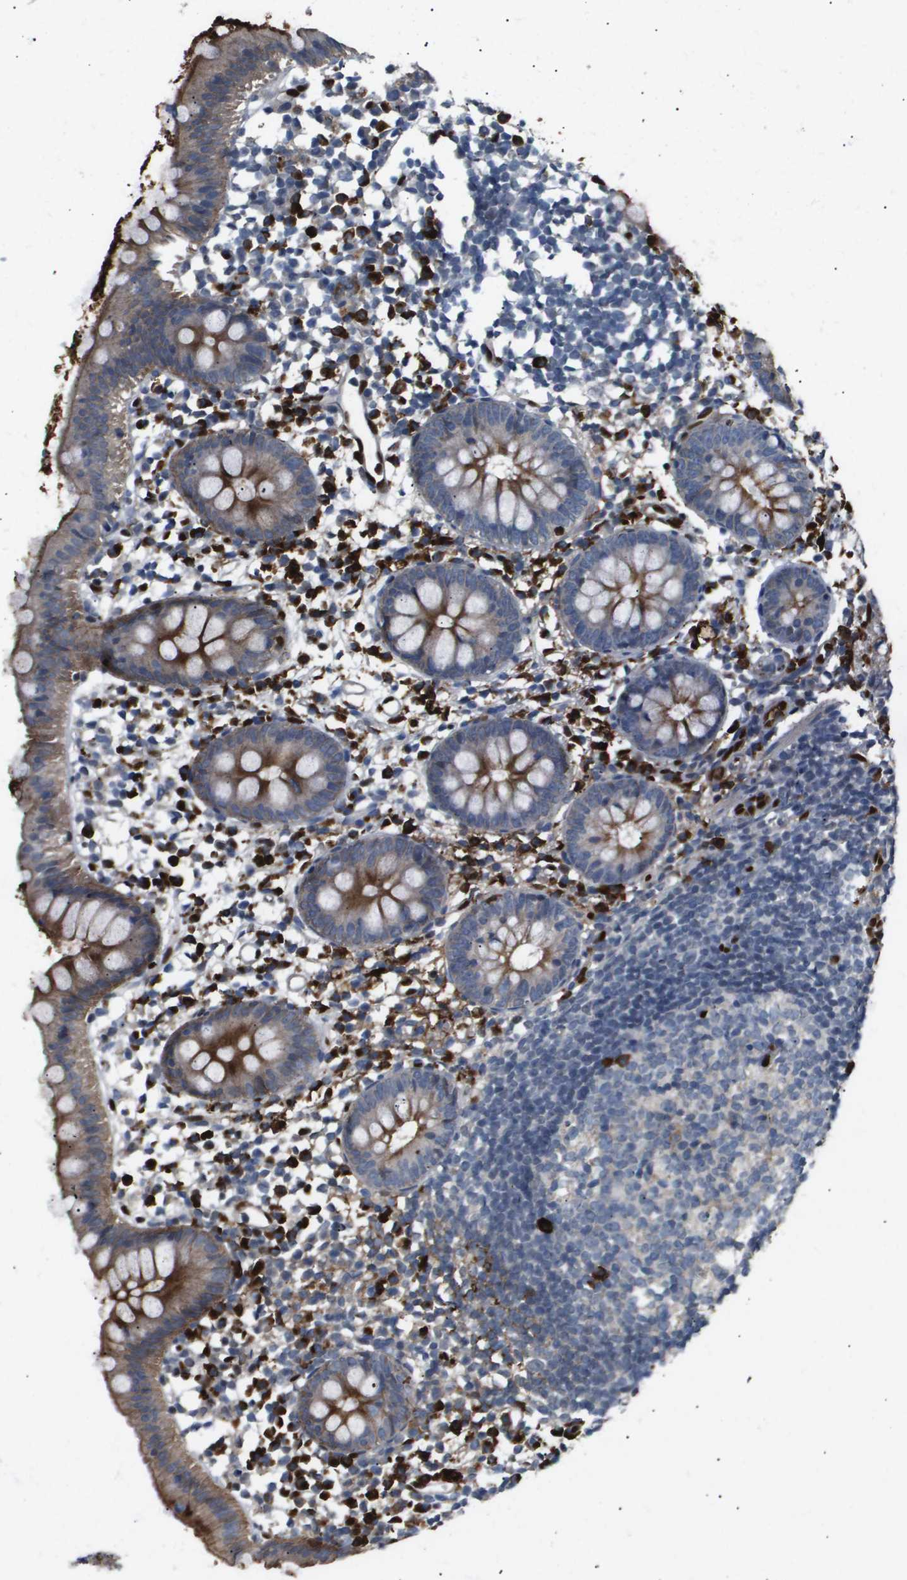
{"staining": {"intensity": "moderate", "quantity": "25%-75%", "location": "cytoplasmic/membranous"}, "tissue": "appendix", "cell_type": "Glandular cells", "image_type": "normal", "snomed": [{"axis": "morphology", "description": "Normal tissue, NOS"}, {"axis": "topography", "description": "Appendix"}], "caption": "Immunohistochemical staining of normal appendix demonstrates moderate cytoplasmic/membranous protein staining in about 25%-75% of glandular cells.", "gene": "ERG", "patient": {"sex": "female", "age": 20}}